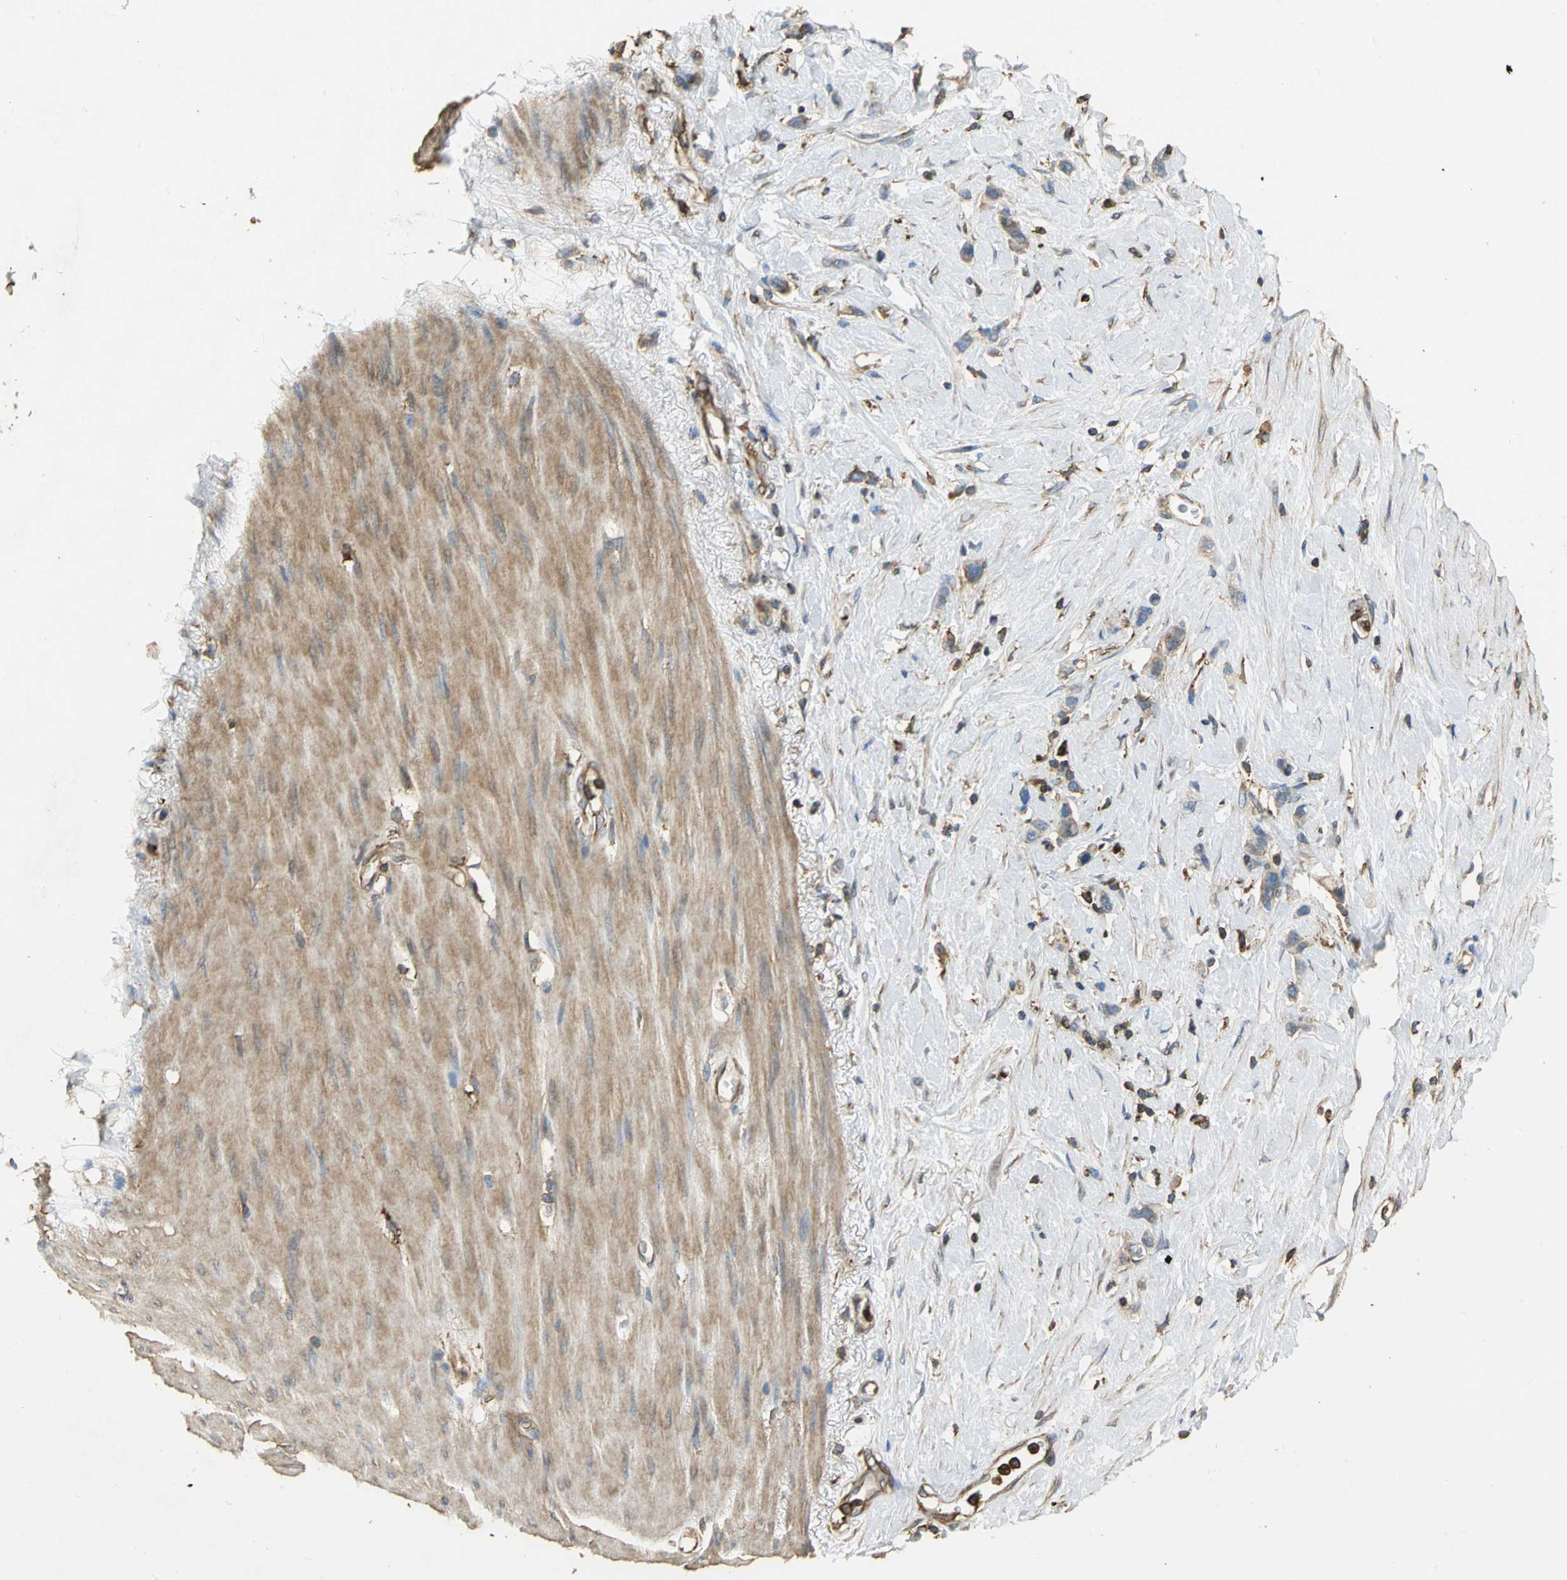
{"staining": {"intensity": "moderate", "quantity": "25%-75%", "location": "cytoplasmic/membranous"}, "tissue": "stomach cancer", "cell_type": "Tumor cells", "image_type": "cancer", "snomed": [{"axis": "morphology", "description": "Normal tissue, NOS"}, {"axis": "morphology", "description": "Adenocarcinoma, NOS"}, {"axis": "morphology", "description": "Adenocarcinoma, High grade"}, {"axis": "topography", "description": "Stomach, upper"}, {"axis": "topography", "description": "Stomach"}], "caption": "Tumor cells reveal moderate cytoplasmic/membranous positivity in about 25%-75% of cells in adenocarcinoma (stomach). (IHC, brightfield microscopy, high magnification).", "gene": "TLN1", "patient": {"sex": "female", "age": 65}}